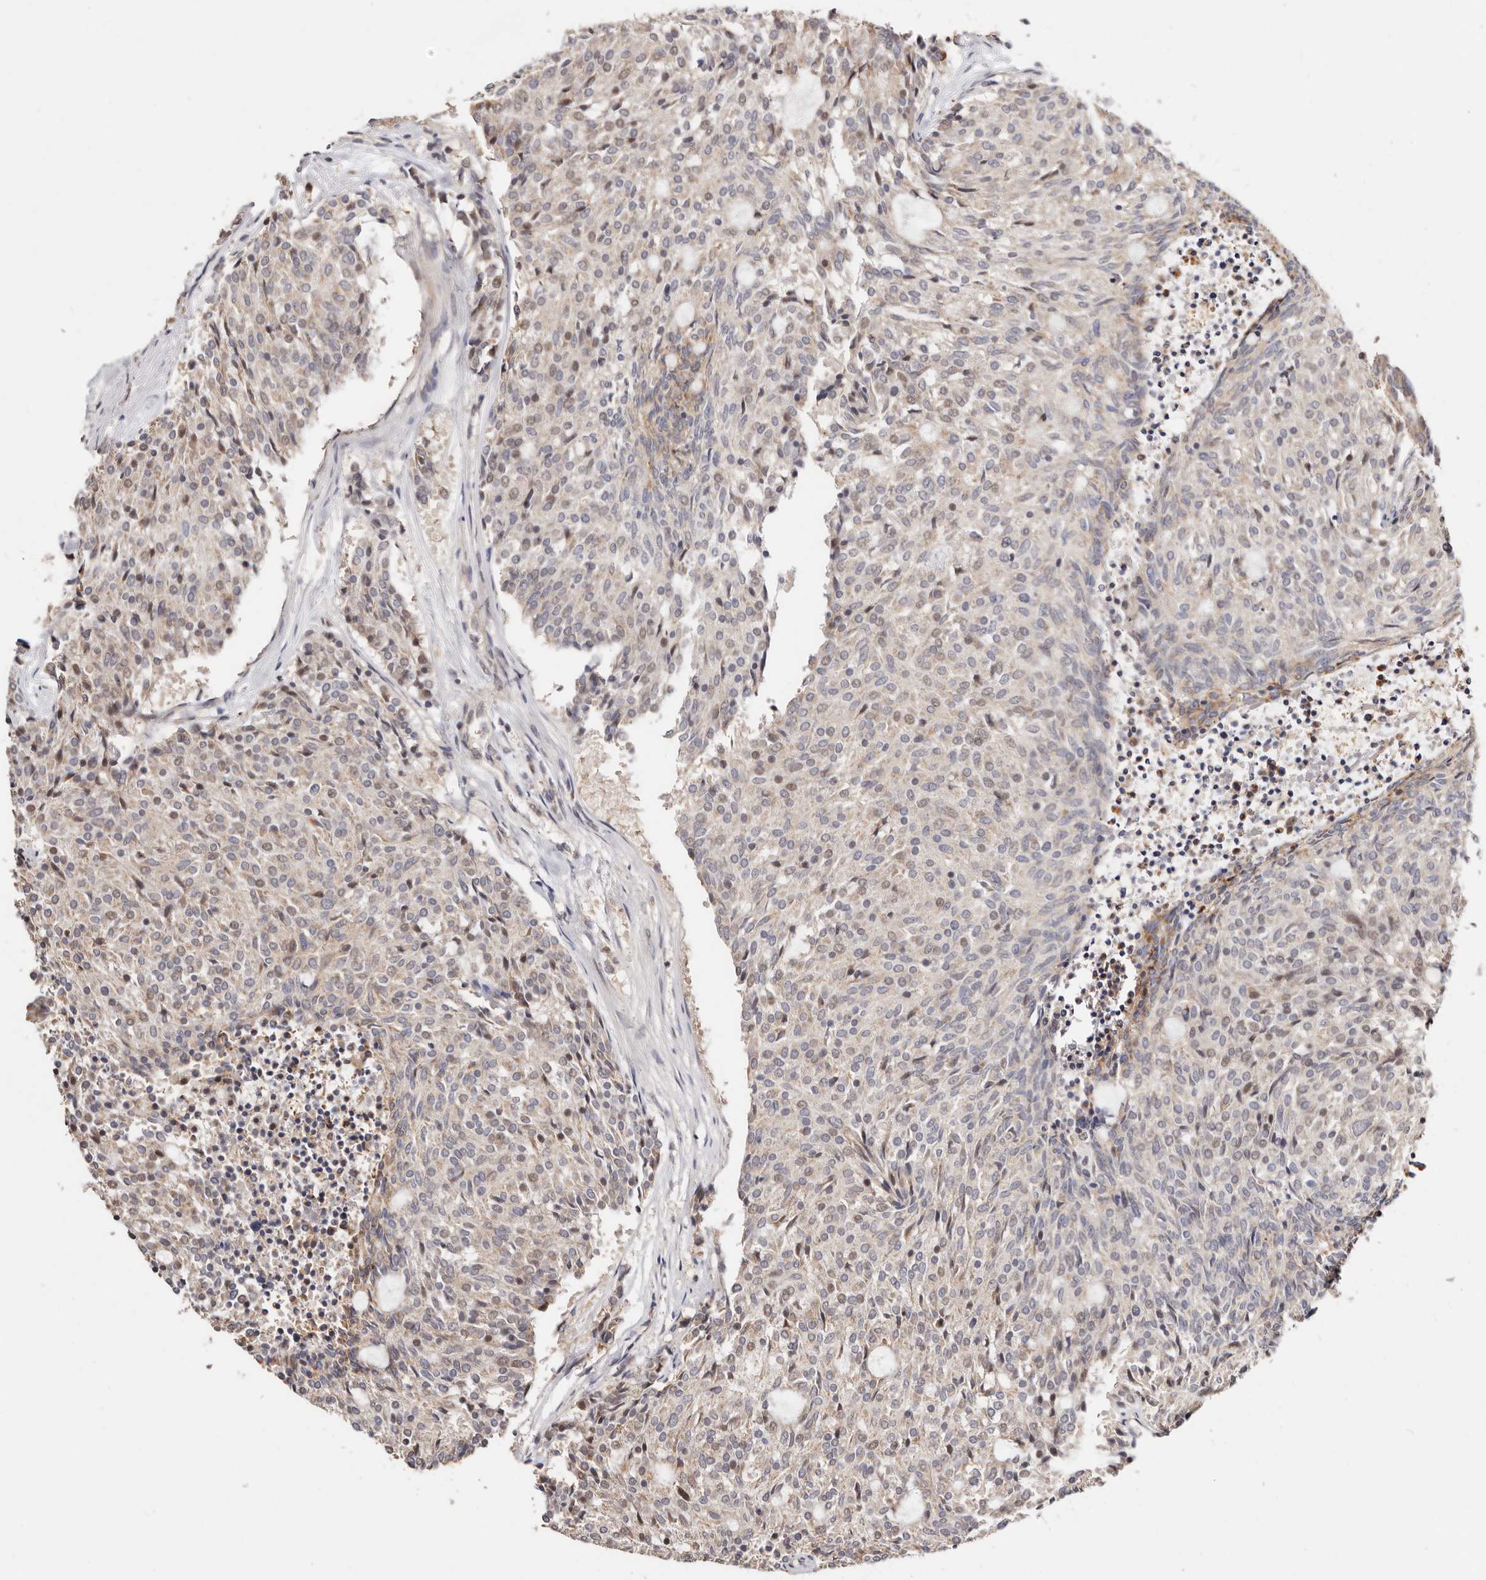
{"staining": {"intensity": "weak", "quantity": "<25%", "location": "cytoplasmic/membranous"}, "tissue": "carcinoid", "cell_type": "Tumor cells", "image_type": "cancer", "snomed": [{"axis": "morphology", "description": "Carcinoid, malignant, NOS"}, {"axis": "topography", "description": "Pancreas"}], "caption": "There is no significant expression in tumor cells of malignant carcinoid.", "gene": "USP33", "patient": {"sex": "female", "age": 54}}